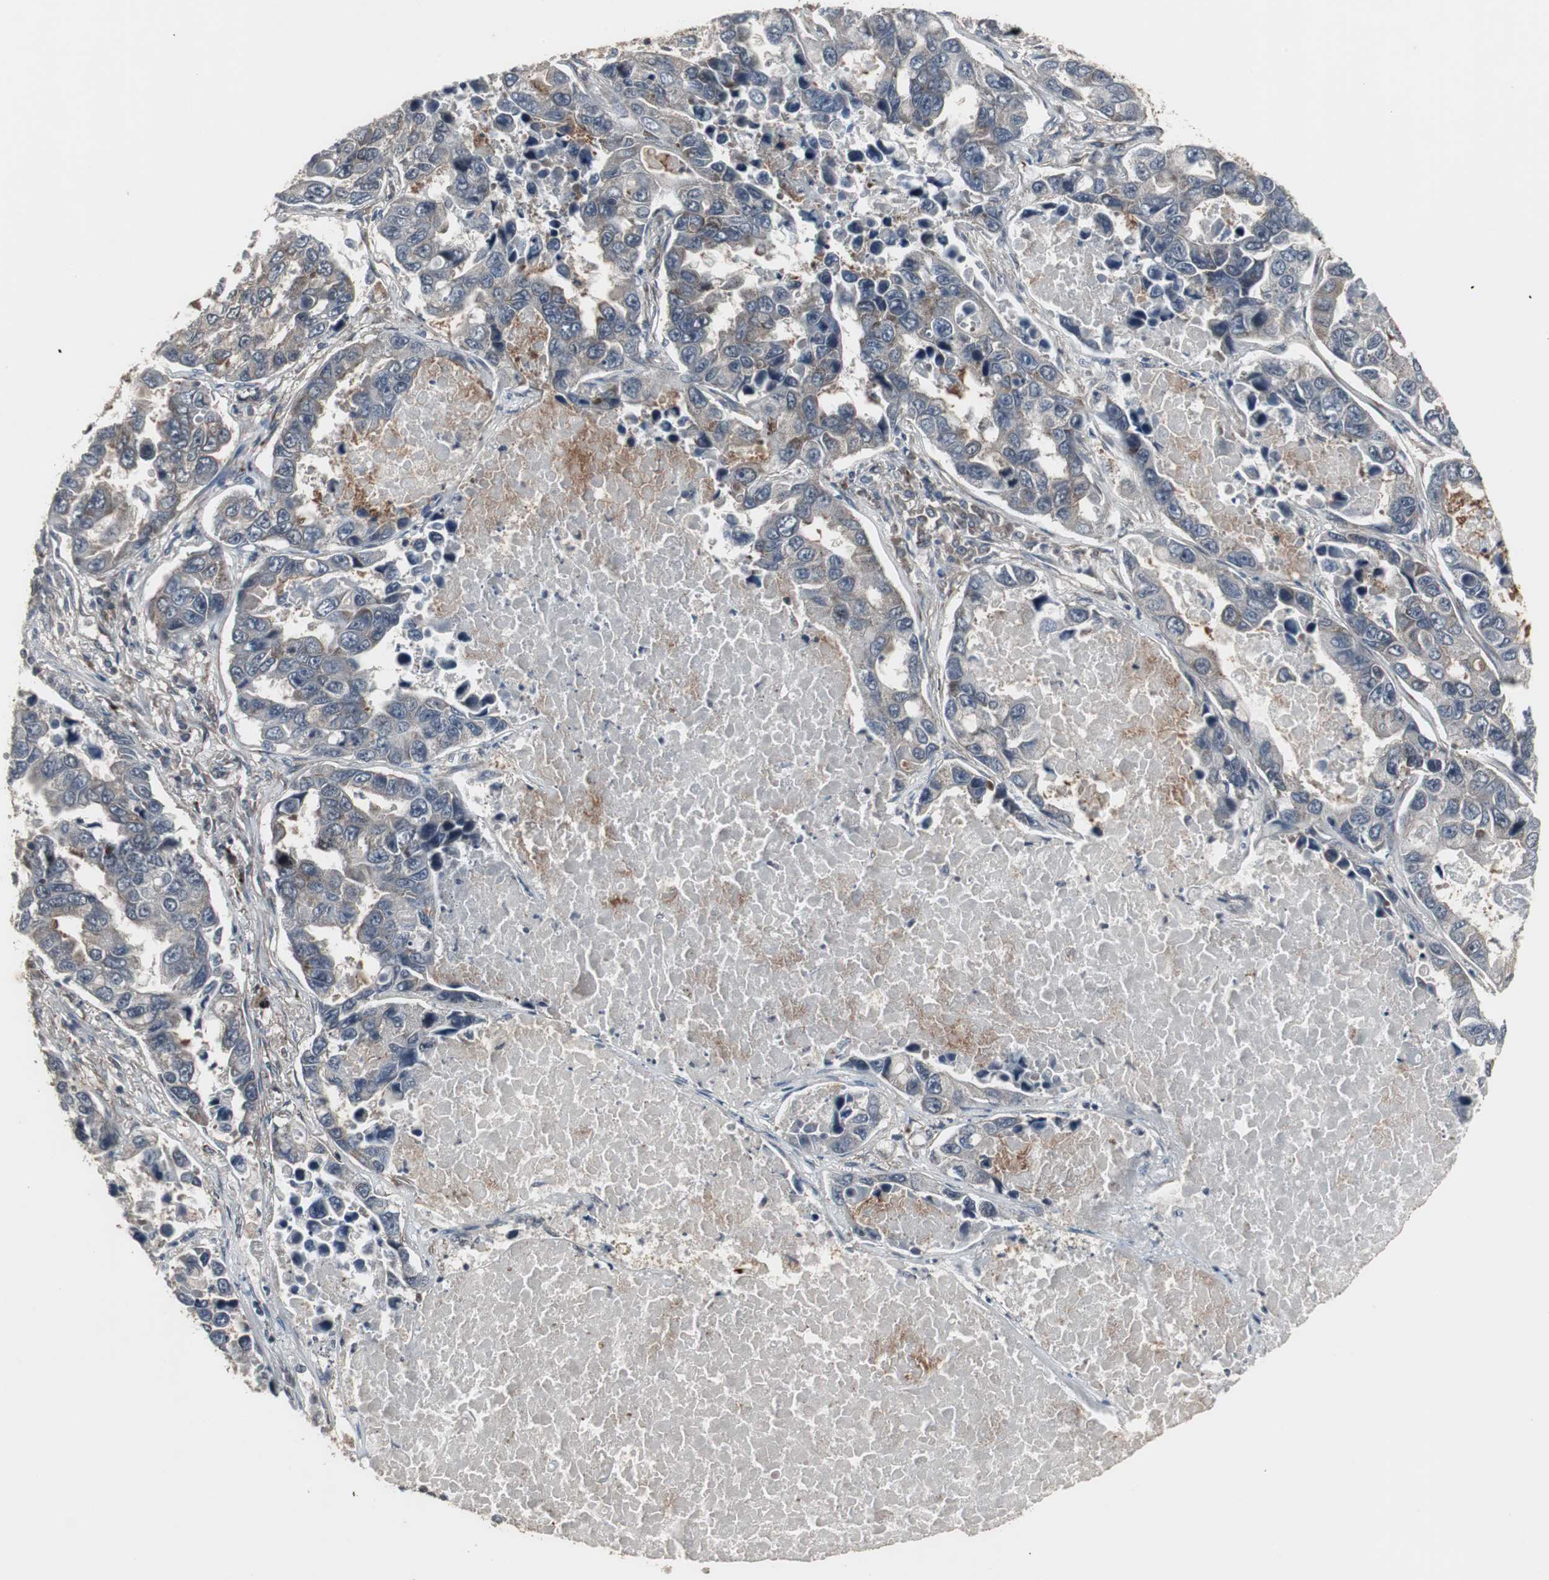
{"staining": {"intensity": "weak", "quantity": ">75%", "location": "cytoplasmic/membranous"}, "tissue": "lung cancer", "cell_type": "Tumor cells", "image_type": "cancer", "snomed": [{"axis": "morphology", "description": "Adenocarcinoma, NOS"}, {"axis": "topography", "description": "Lung"}], "caption": "Adenocarcinoma (lung) stained with a brown dye shows weak cytoplasmic/membranous positive positivity in approximately >75% of tumor cells.", "gene": "ATP2B2", "patient": {"sex": "male", "age": 64}}